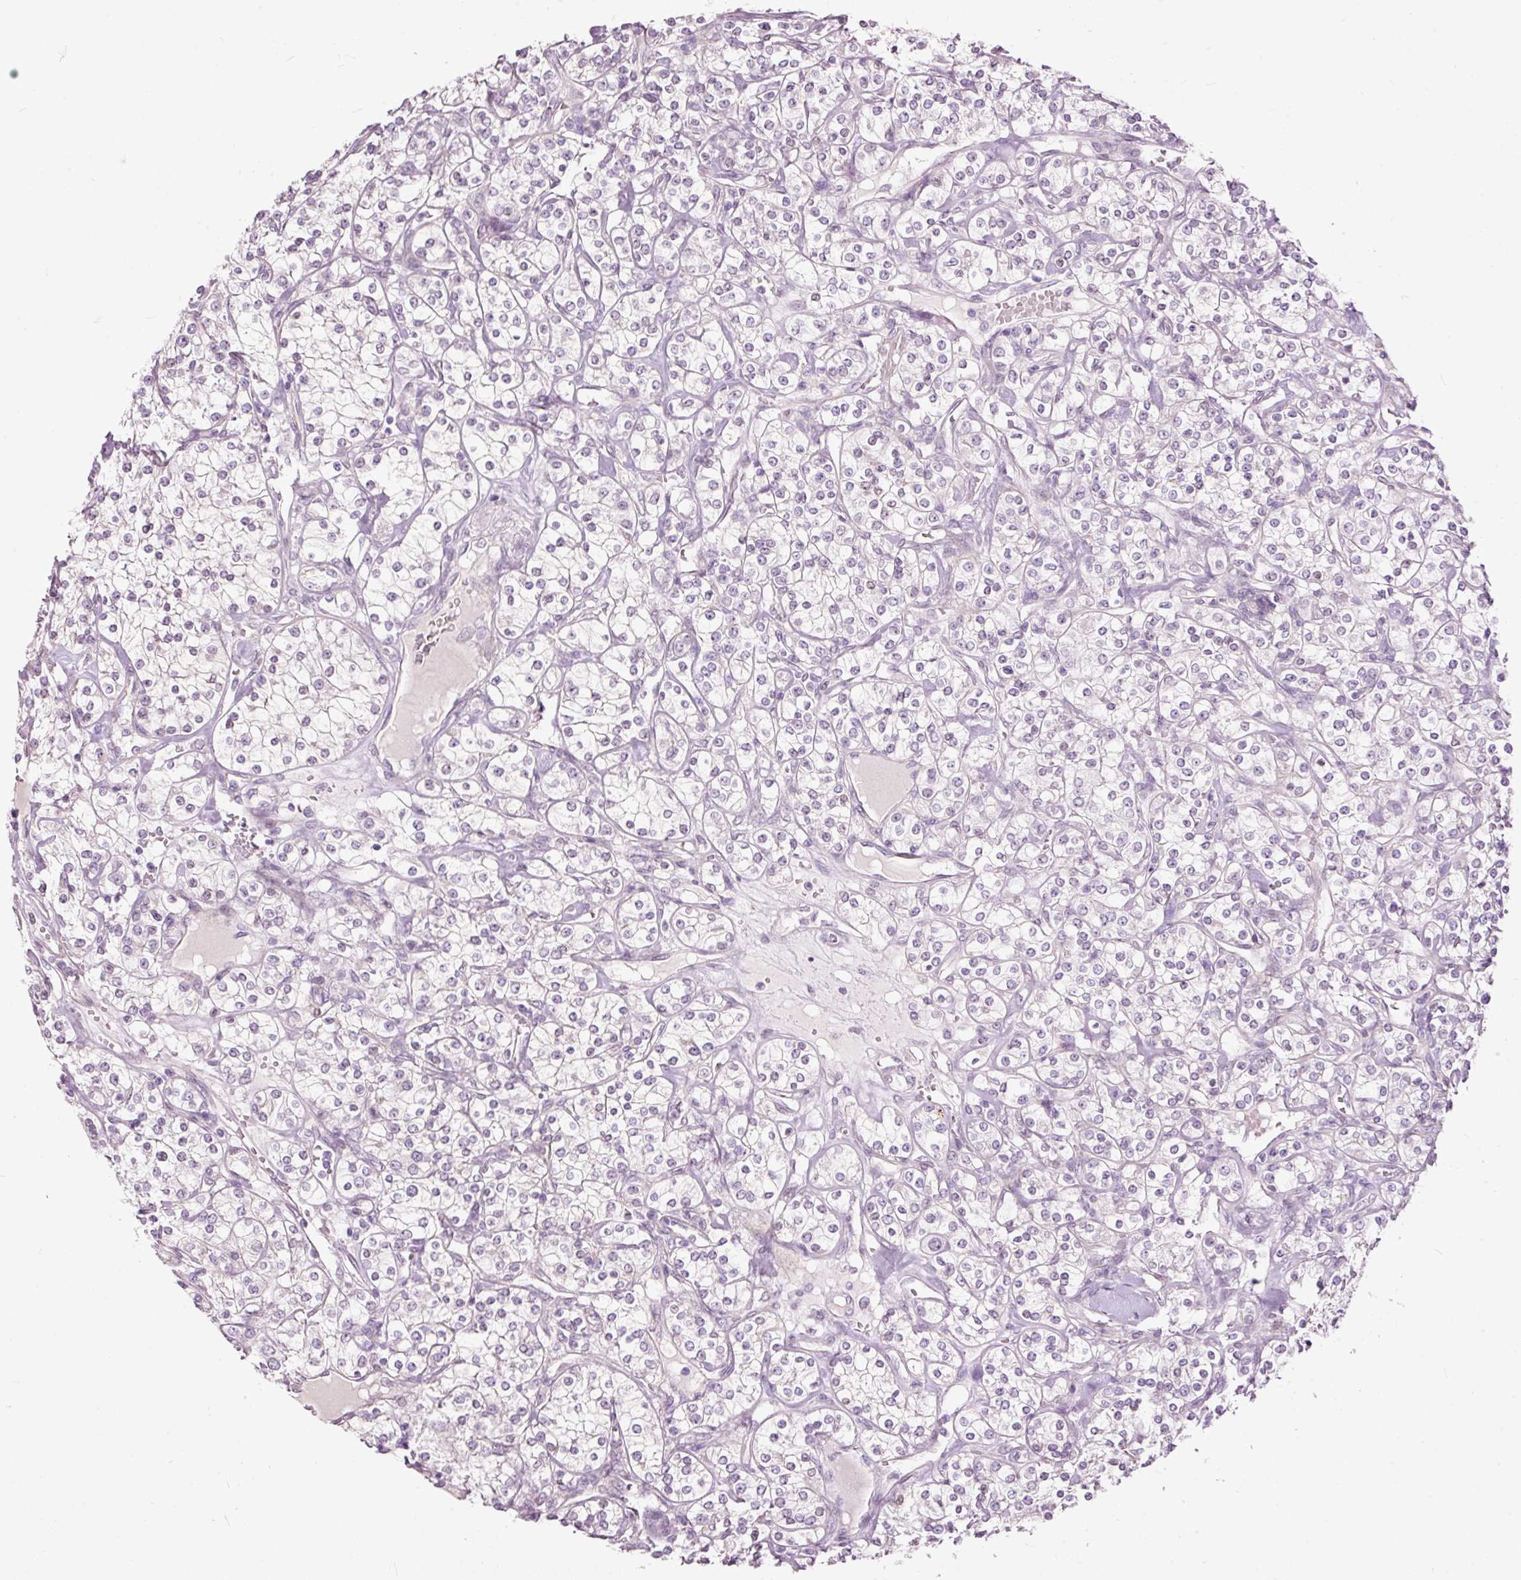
{"staining": {"intensity": "negative", "quantity": "none", "location": "none"}, "tissue": "renal cancer", "cell_type": "Tumor cells", "image_type": "cancer", "snomed": [{"axis": "morphology", "description": "Adenocarcinoma, NOS"}, {"axis": "topography", "description": "Kidney"}], "caption": "There is no significant expression in tumor cells of renal cancer (adenocarcinoma). (DAB (3,3'-diaminobenzidine) immunohistochemistry (IHC), high magnification).", "gene": "FCRL4", "patient": {"sex": "male", "age": 77}}